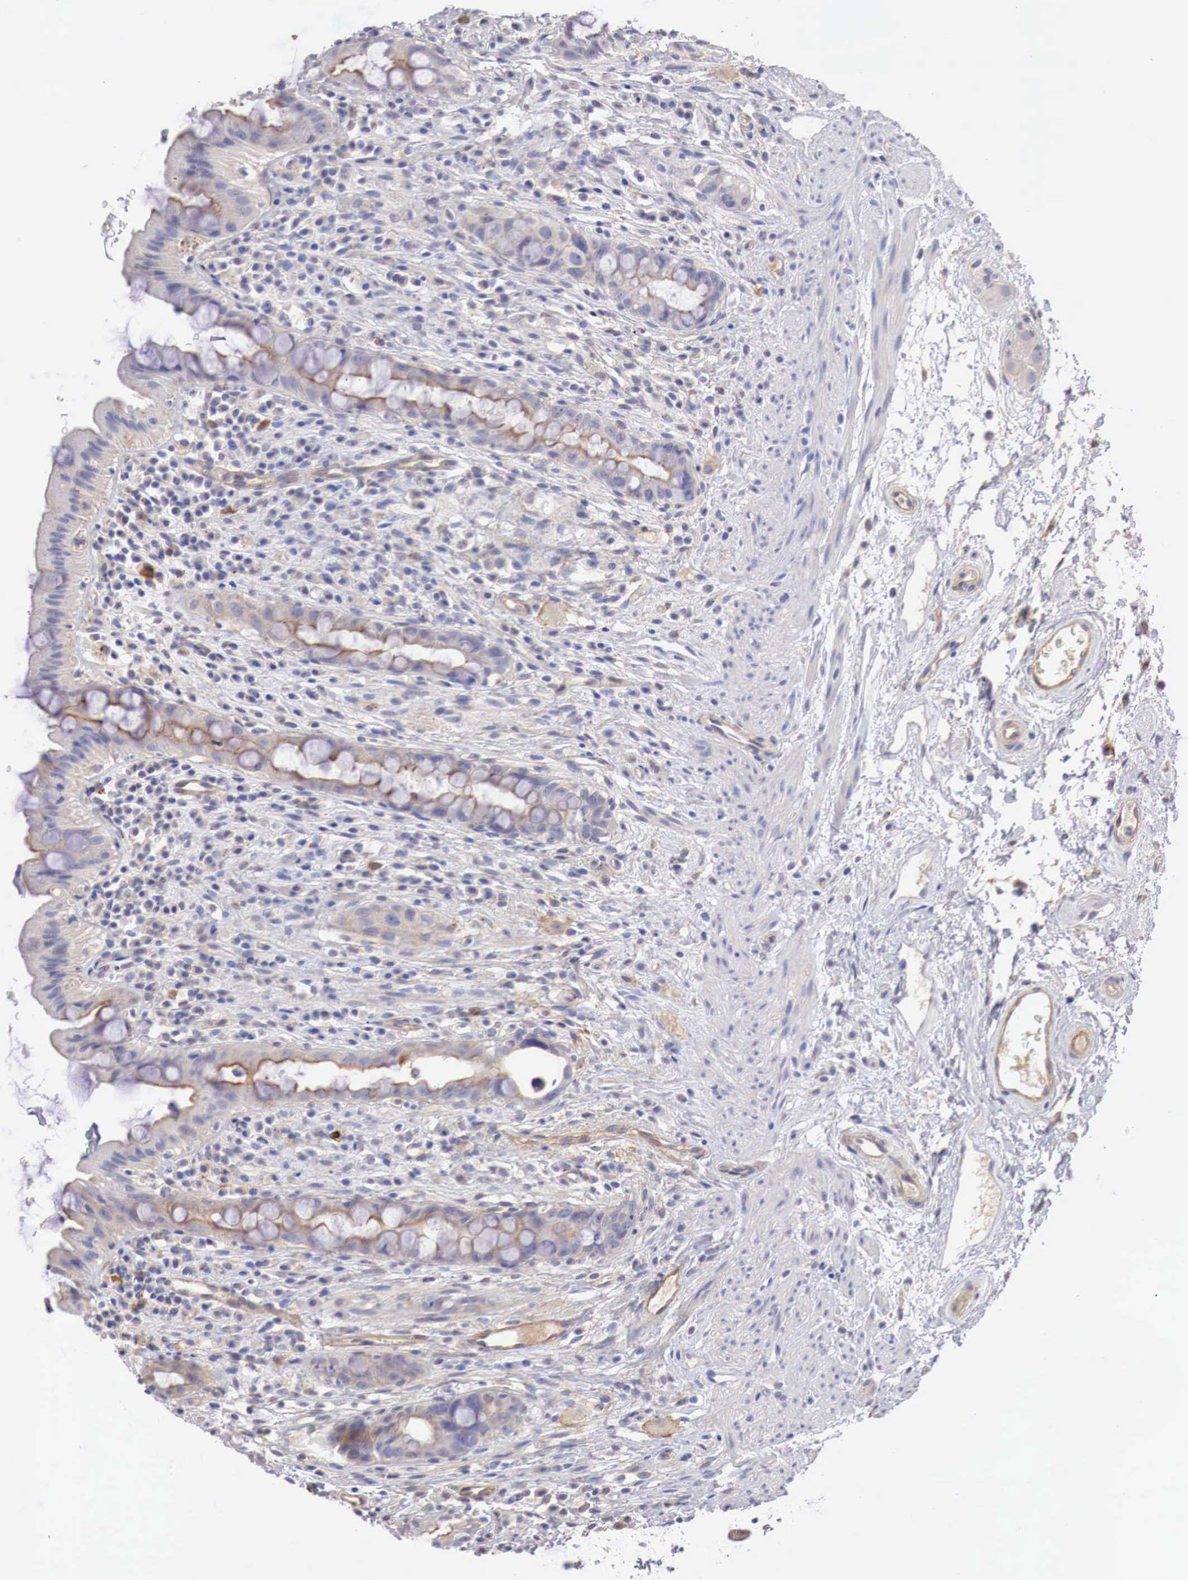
{"staining": {"intensity": "weak", "quantity": "25%-75%", "location": "cytoplasmic/membranous"}, "tissue": "rectum", "cell_type": "Glandular cells", "image_type": "normal", "snomed": [{"axis": "morphology", "description": "Normal tissue, NOS"}, {"axis": "topography", "description": "Rectum"}], "caption": "Protein staining exhibits weak cytoplasmic/membranous staining in approximately 25%-75% of glandular cells in normal rectum.", "gene": "KLHDC7B", "patient": {"sex": "female", "age": 60}}